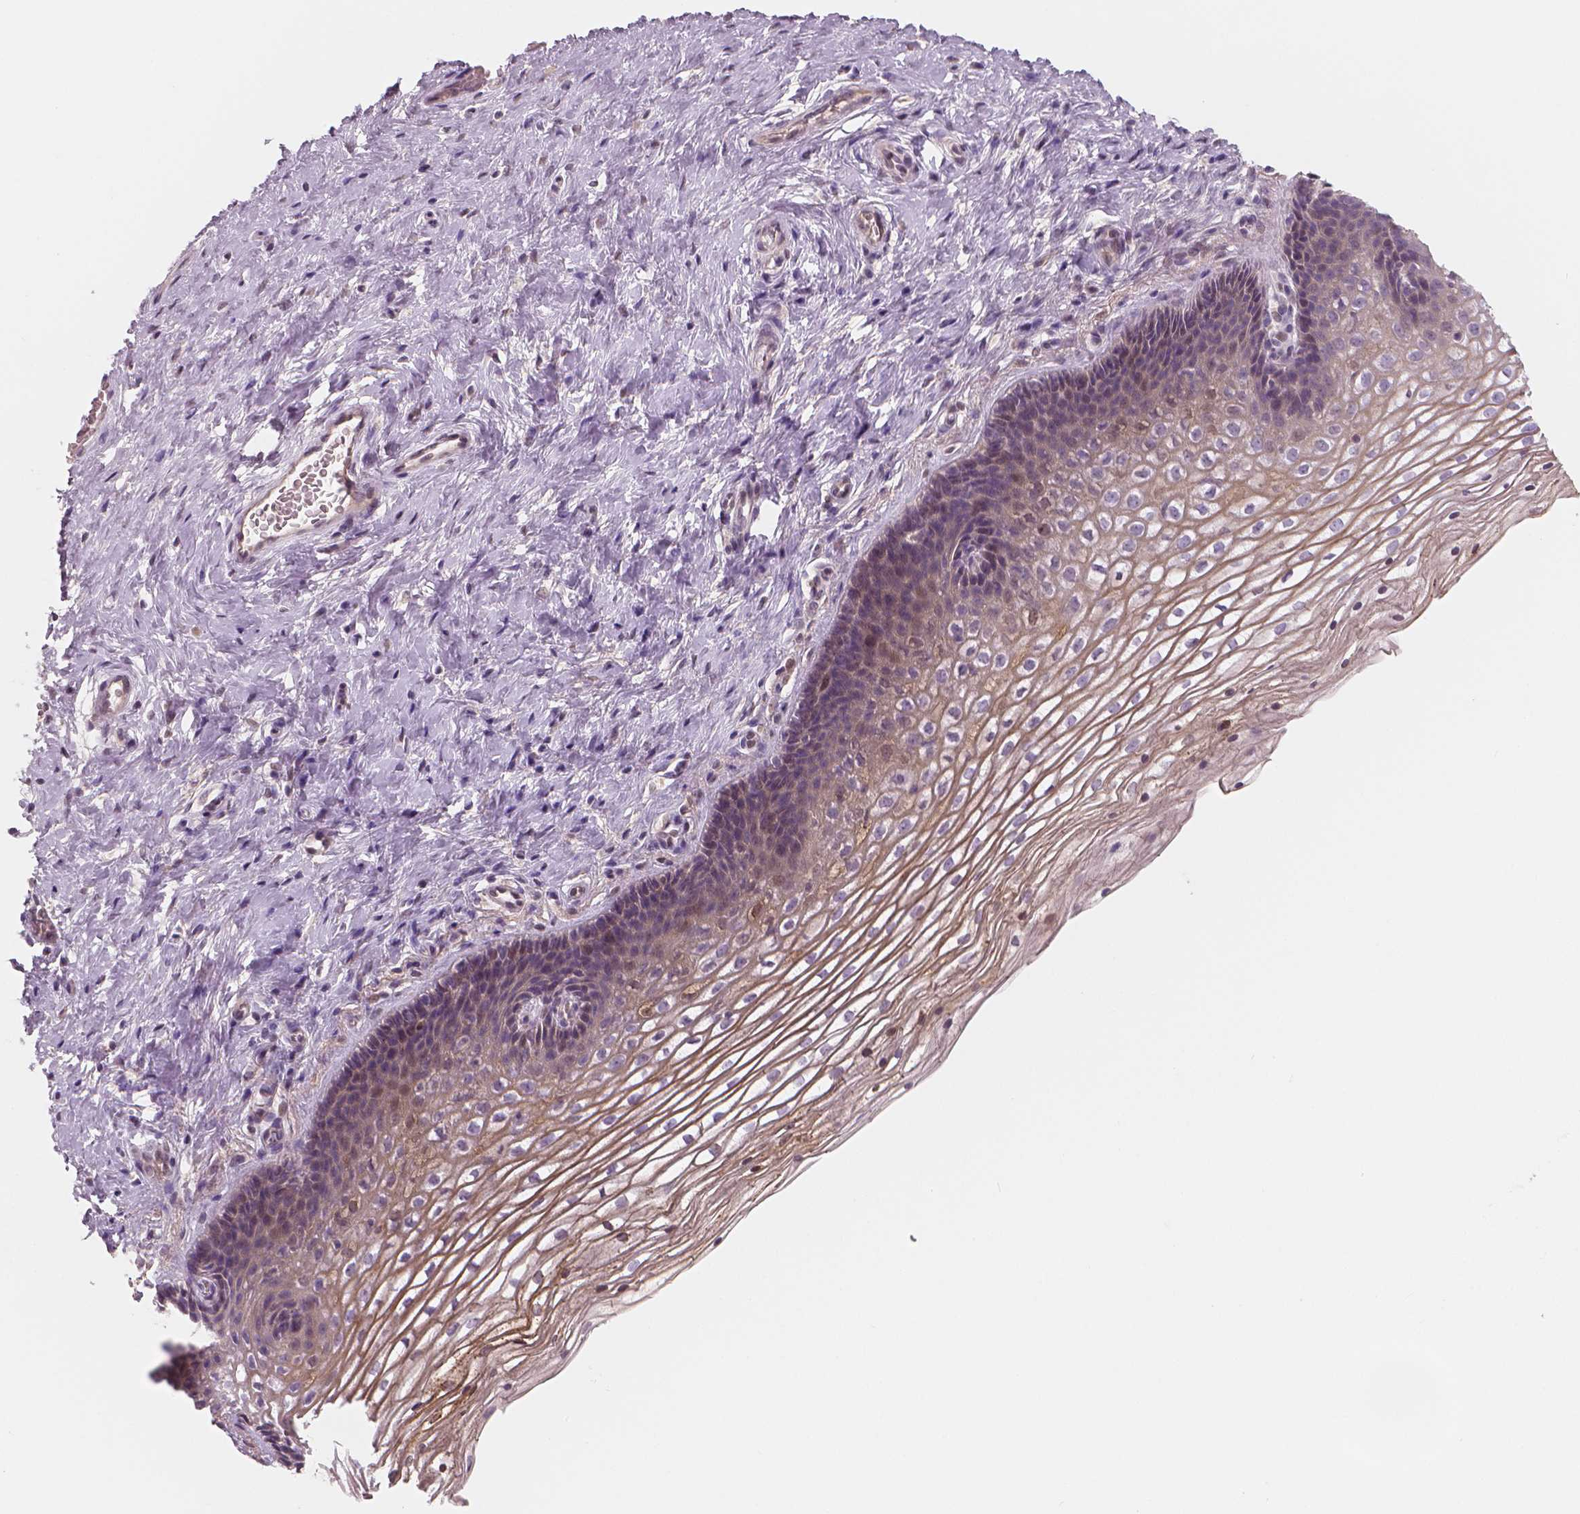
{"staining": {"intensity": "negative", "quantity": "none", "location": "none"}, "tissue": "cervix", "cell_type": "Glandular cells", "image_type": "normal", "snomed": [{"axis": "morphology", "description": "Normal tissue, NOS"}, {"axis": "topography", "description": "Cervix"}], "caption": "Glandular cells are negative for brown protein staining in benign cervix. The staining is performed using DAB (3,3'-diaminobenzidine) brown chromogen with nuclei counter-stained in using hematoxylin.", "gene": "RNASE7", "patient": {"sex": "female", "age": 34}}